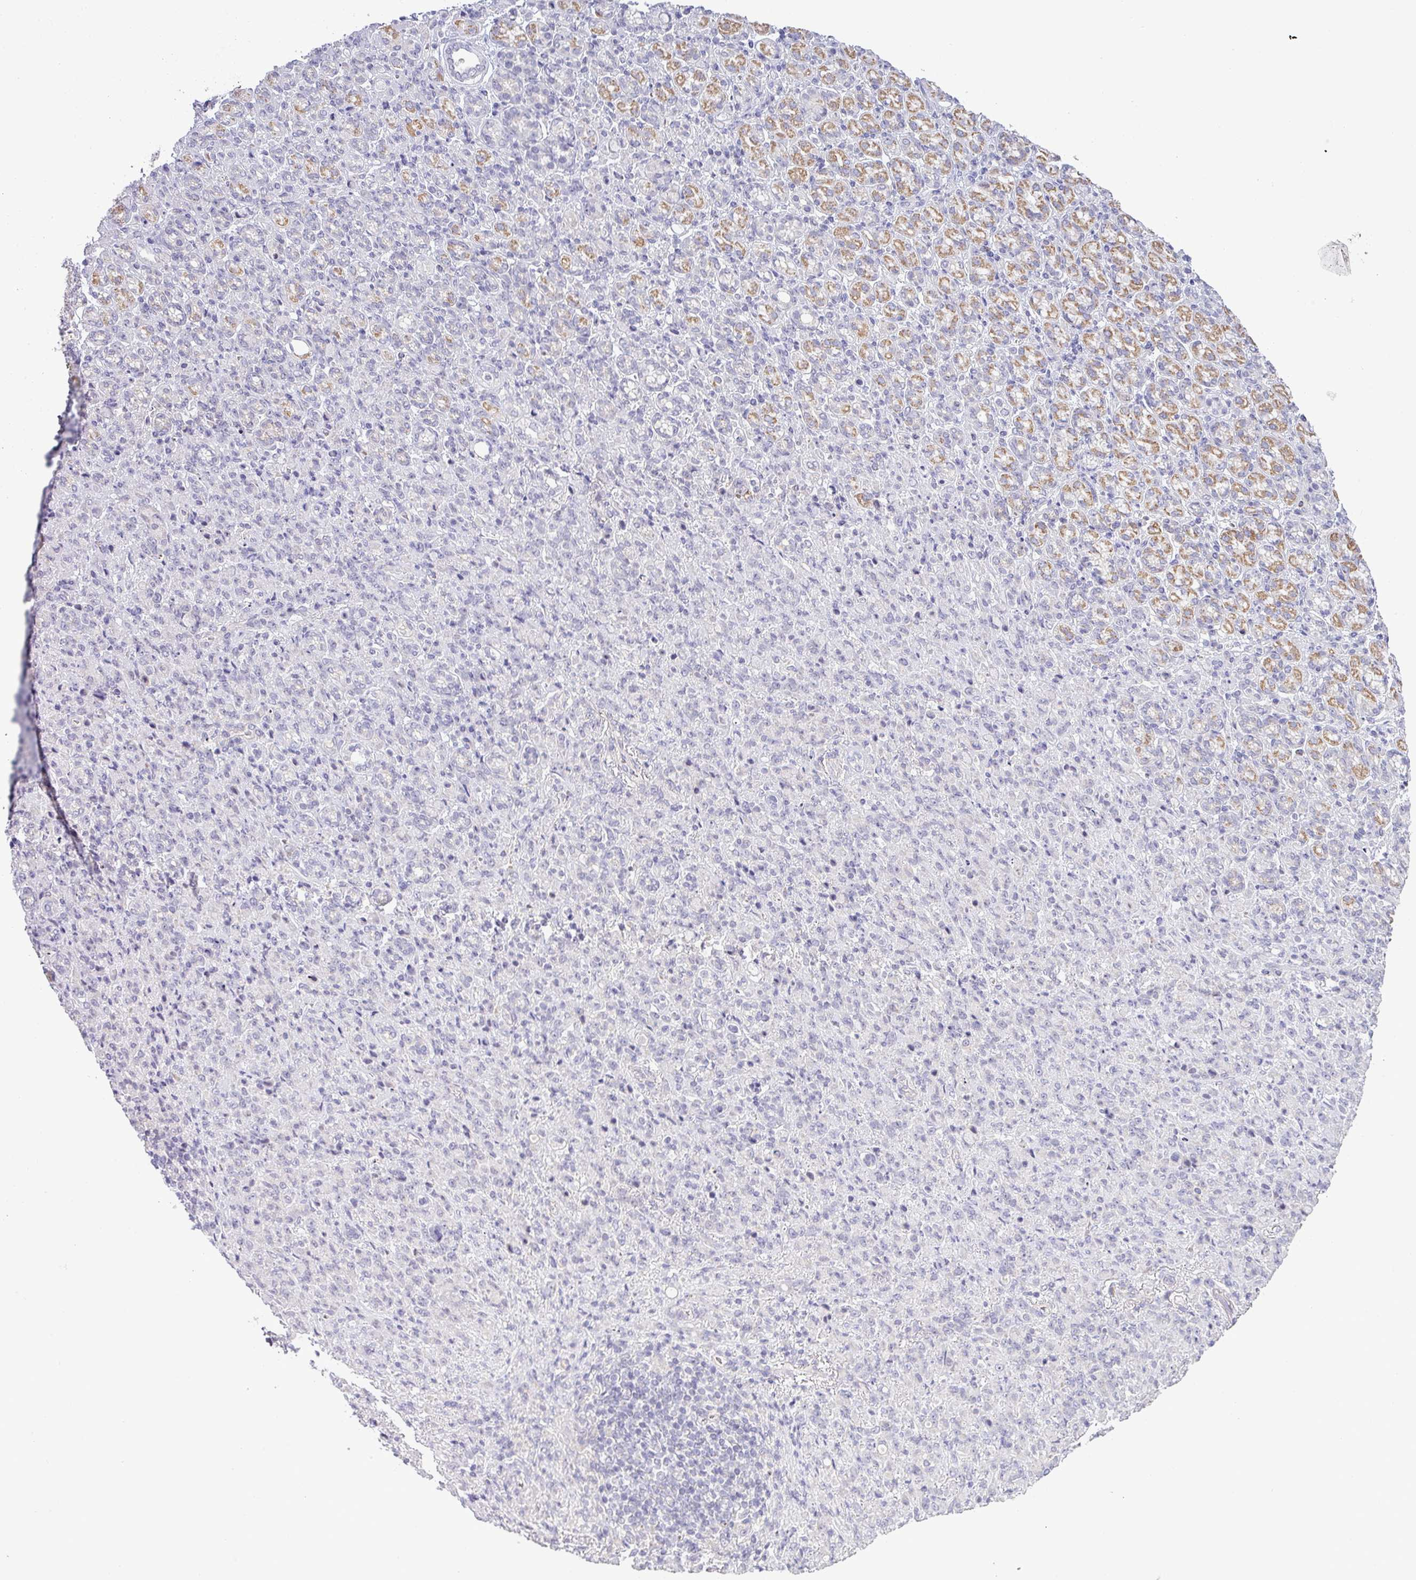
{"staining": {"intensity": "negative", "quantity": "none", "location": "none"}, "tissue": "stomach cancer", "cell_type": "Tumor cells", "image_type": "cancer", "snomed": [{"axis": "morphology", "description": "Adenocarcinoma, NOS"}, {"axis": "topography", "description": "Stomach"}], "caption": "An immunohistochemistry photomicrograph of adenocarcinoma (stomach) is shown. There is no staining in tumor cells of adenocarcinoma (stomach).", "gene": "HBEGF", "patient": {"sex": "female", "age": 79}}